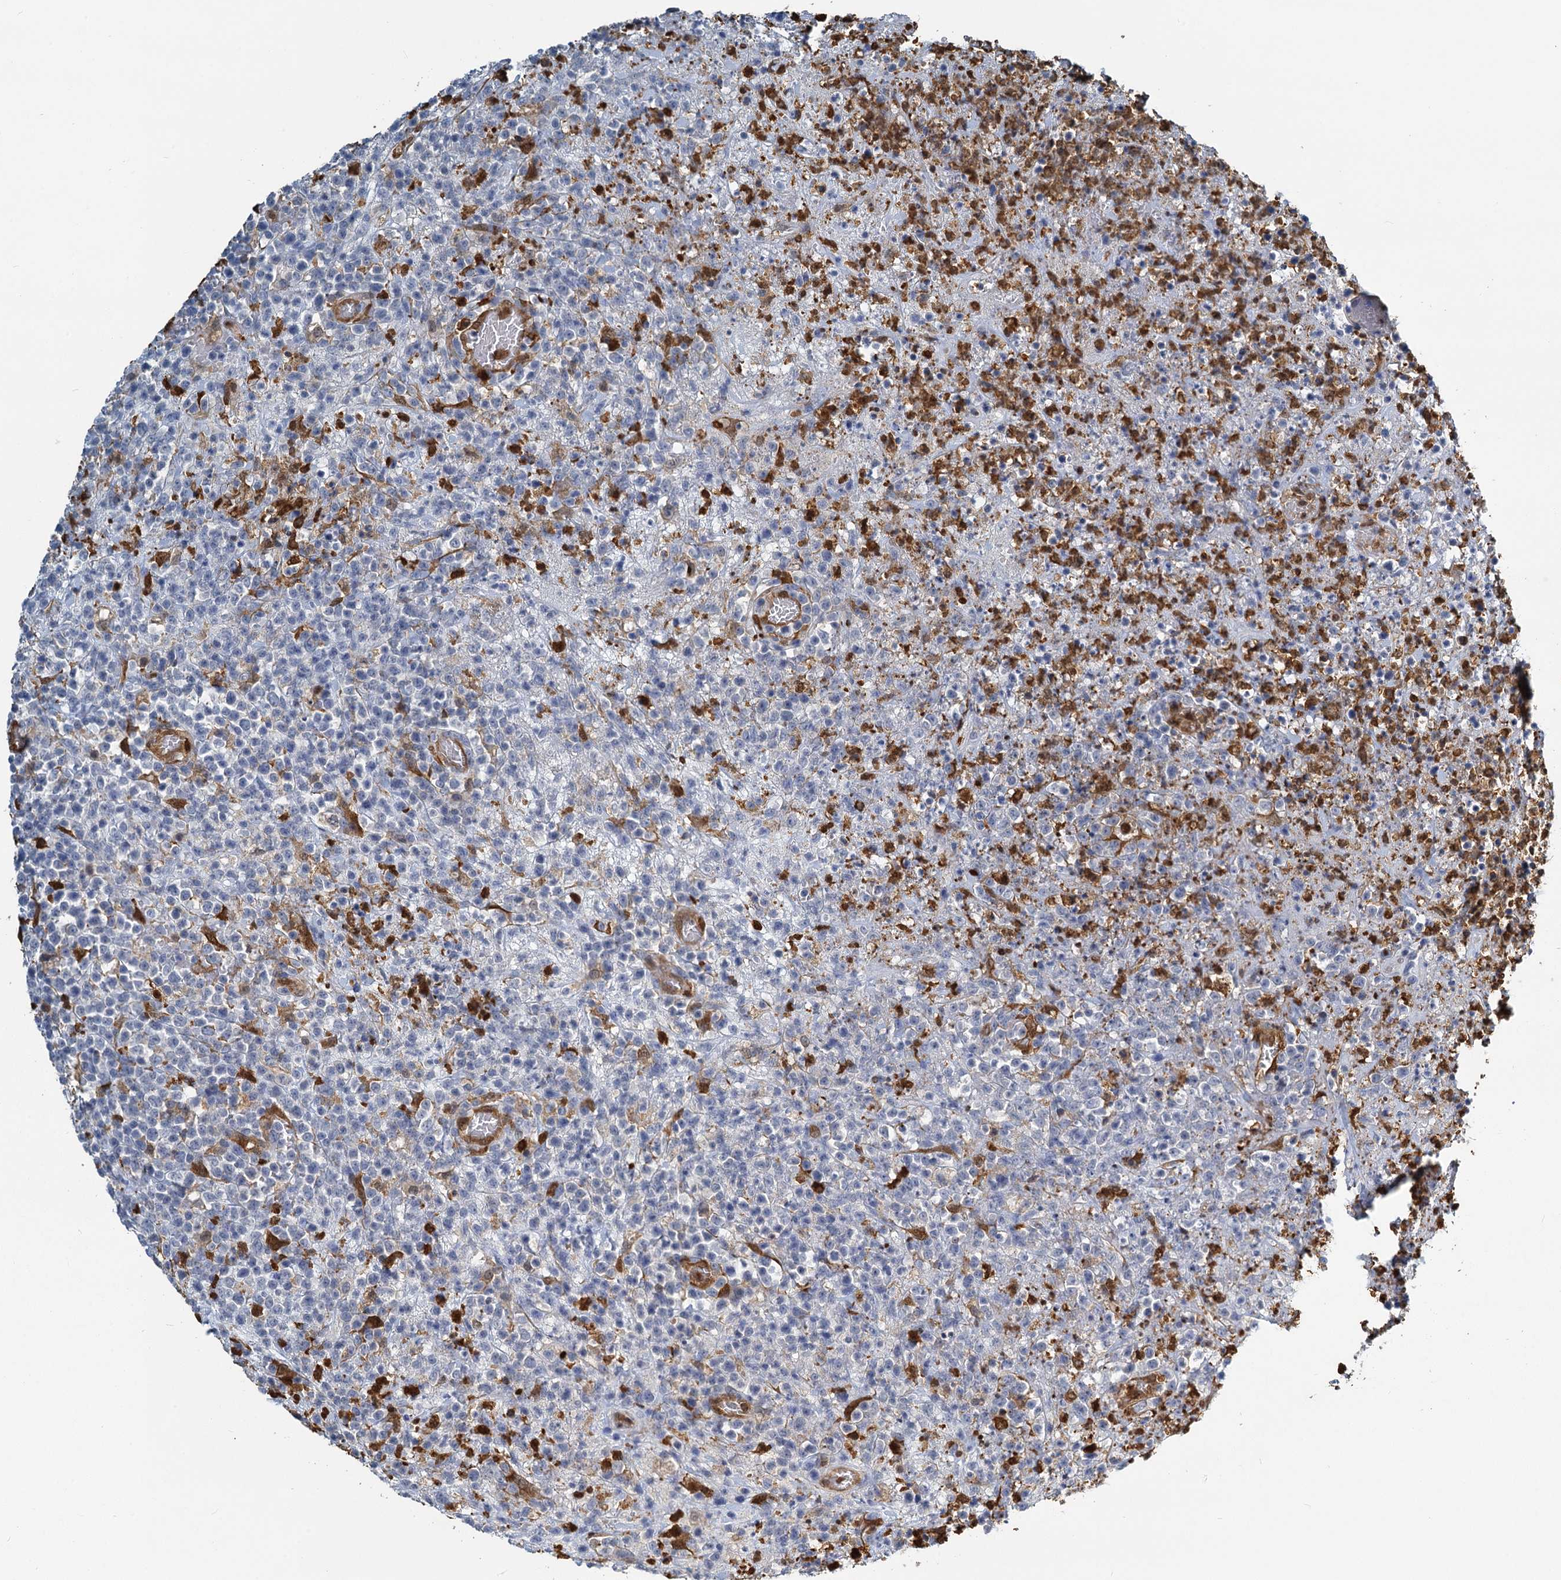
{"staining": {"intensity": "negative", "quantity": "none", "location": "none"}, "tissue": "lymphoma", "cell_type": "Tumor cells", "image_type": "cancer", "snomed": [{"axis": "morphology", "description": "Malignant lymphoma, non-Hodgkin's type, High grade"}, {"axis": "topography", "description": "Colon"}], "caption": "Tumor cells show no significant staining in lymphoma. (DAB IHC, high magnification).", "gene": "S100A6", "patient": {"sex": "female", "age": 53}}